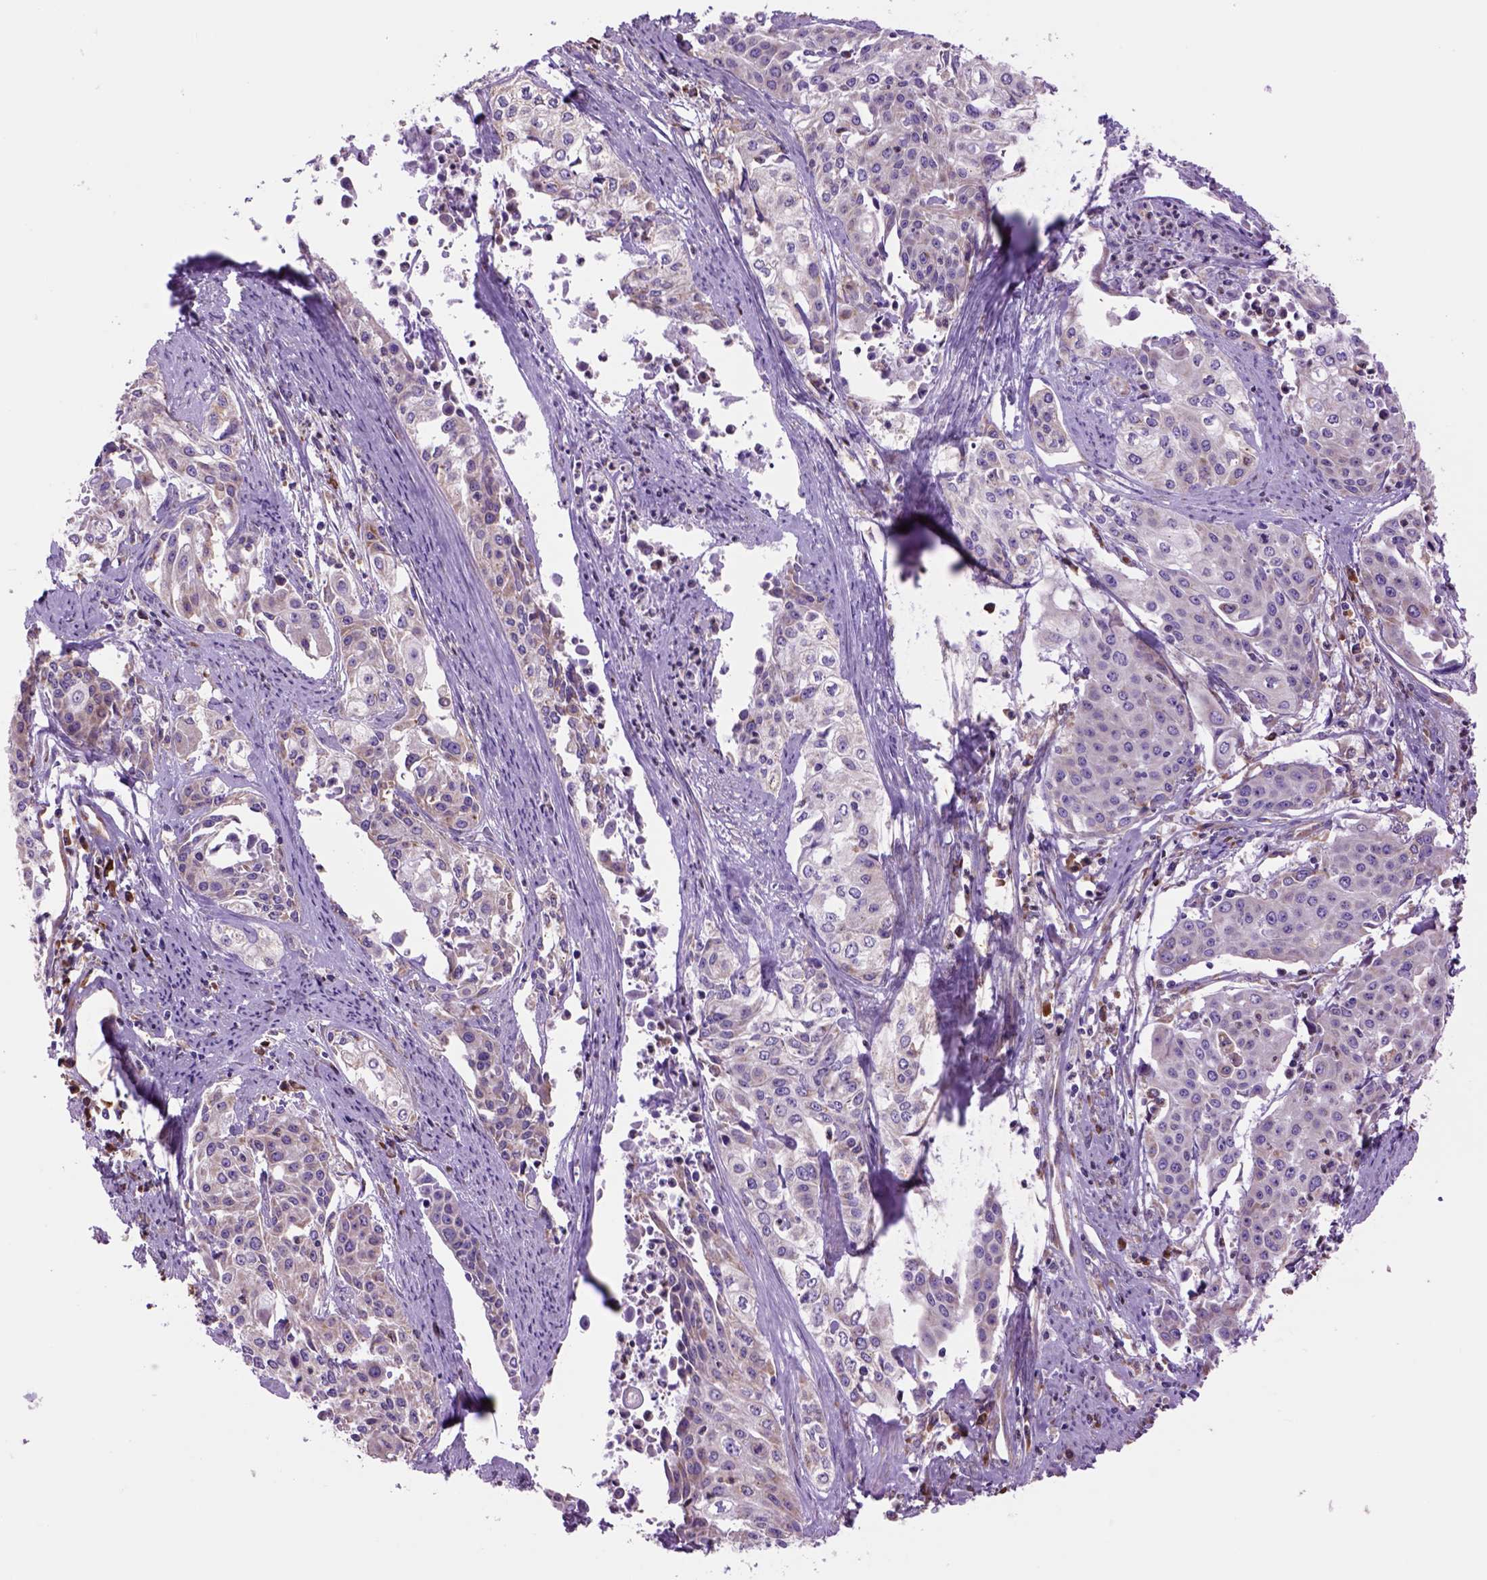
{"staining": {"intensity": "weak", "quantity": "<25%", "location": "cytoplasmic/membranous"}, "tissue": "cervical cancer", "cell_type": "Tumor cells", "image_type": "cancer", "snomed": [{"axis": "morphology", "description": "Squamous cell carcinoma, NOS"}, {"axis": "topography", "description": "Cervix"}], "caption": "Human cervical cancer stained for a protein using IHC shows no staining in tumor cells.", "gene": "PIAS3", "patient": {"sex": "female", "age": 39}}